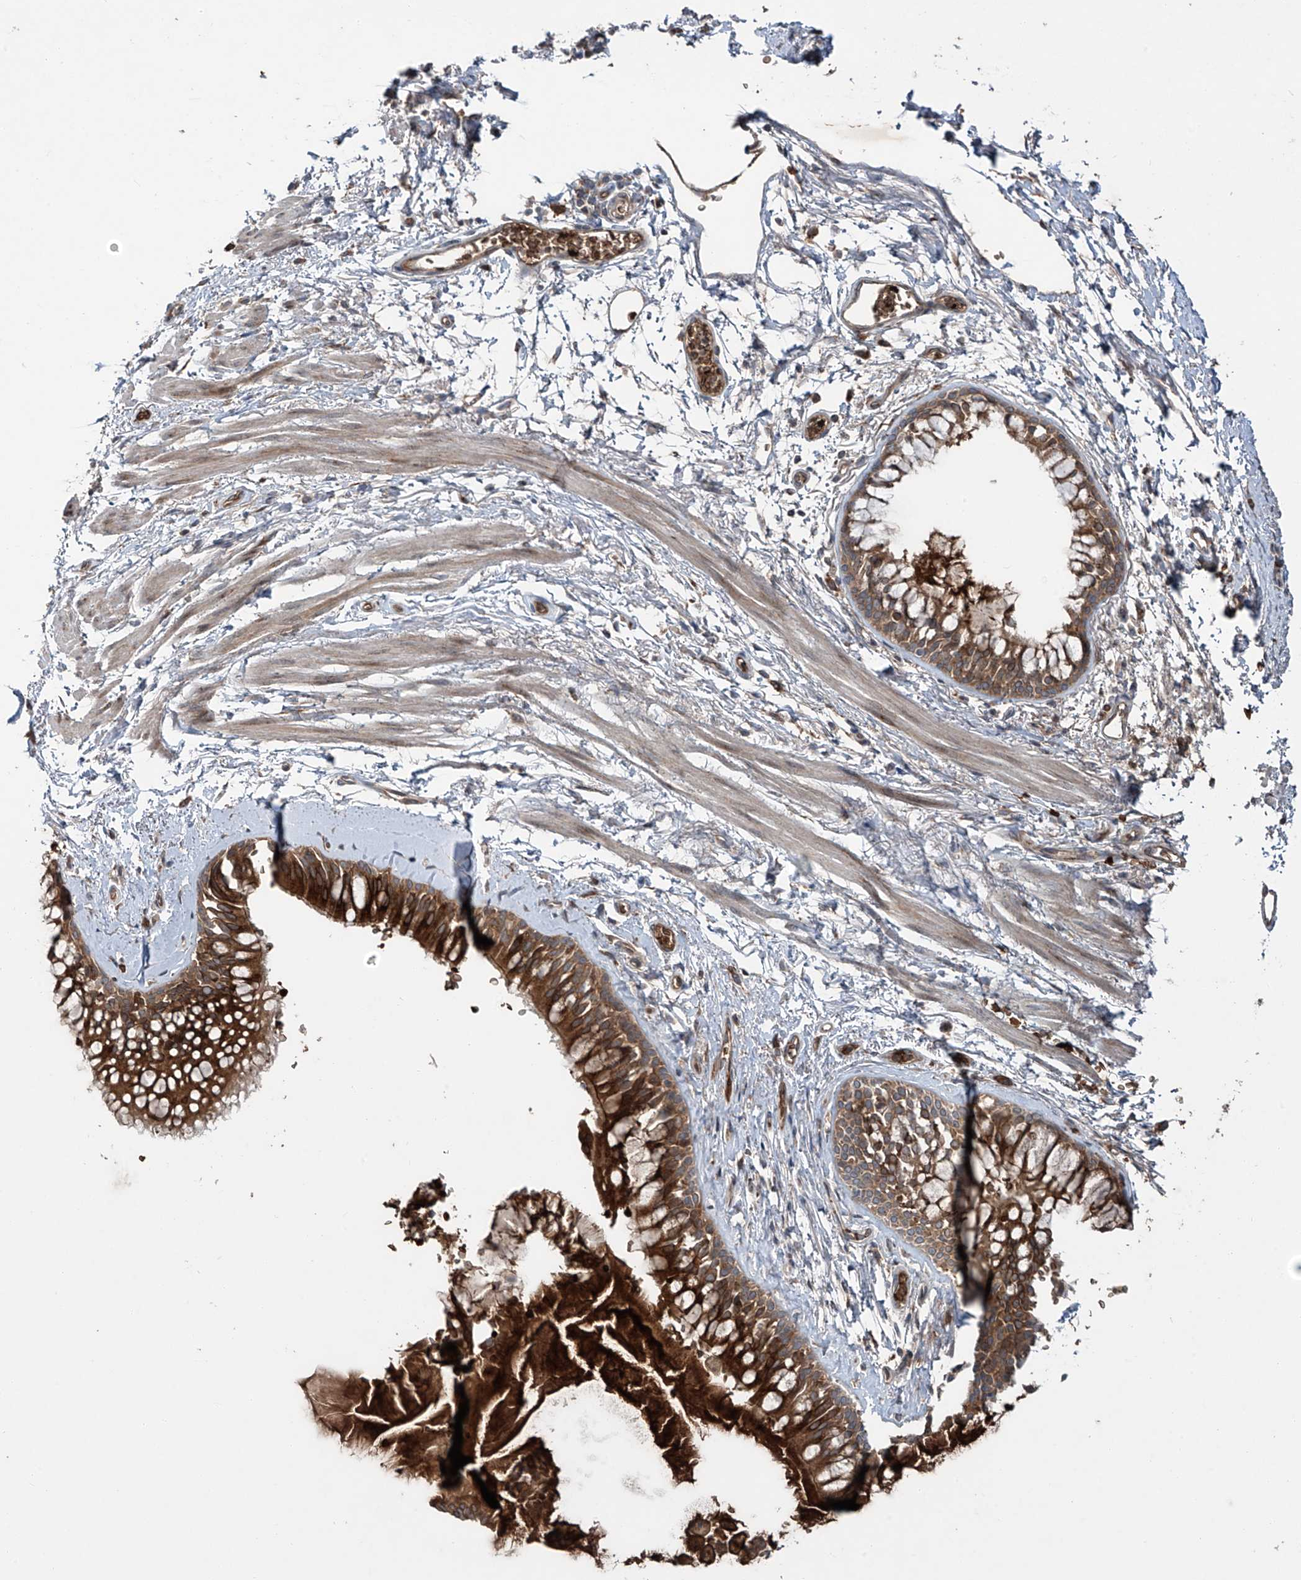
{"staining": {"intensity": "moderate", "quantity": ">75%", "location": "cytoplasmic/membranous"}, "tissue": "bronchus", "cell_type": "Respiratory epithelial cells", "image_type": "normal", "snomed": [{"axis": "morphology", "description": "Normal tissue, NOS"}, {"axis": "morphology", "description": "Inflammation, NOS"}, {"axis": "topography", "description": "Cartilage tissue"}, {"axis": "topography", "description": "Bronchus"}, {"axis": "topography", "description": "Lung"}], "caption": "Brown immunohistochemical staining in benign bronchus displays moderate cytoplasmic/membranous positivity in approximately >75% of respiratory epithelial cells.", "gene": "ZDHHC9", "patient": {"sex": "female", "age": 64}}